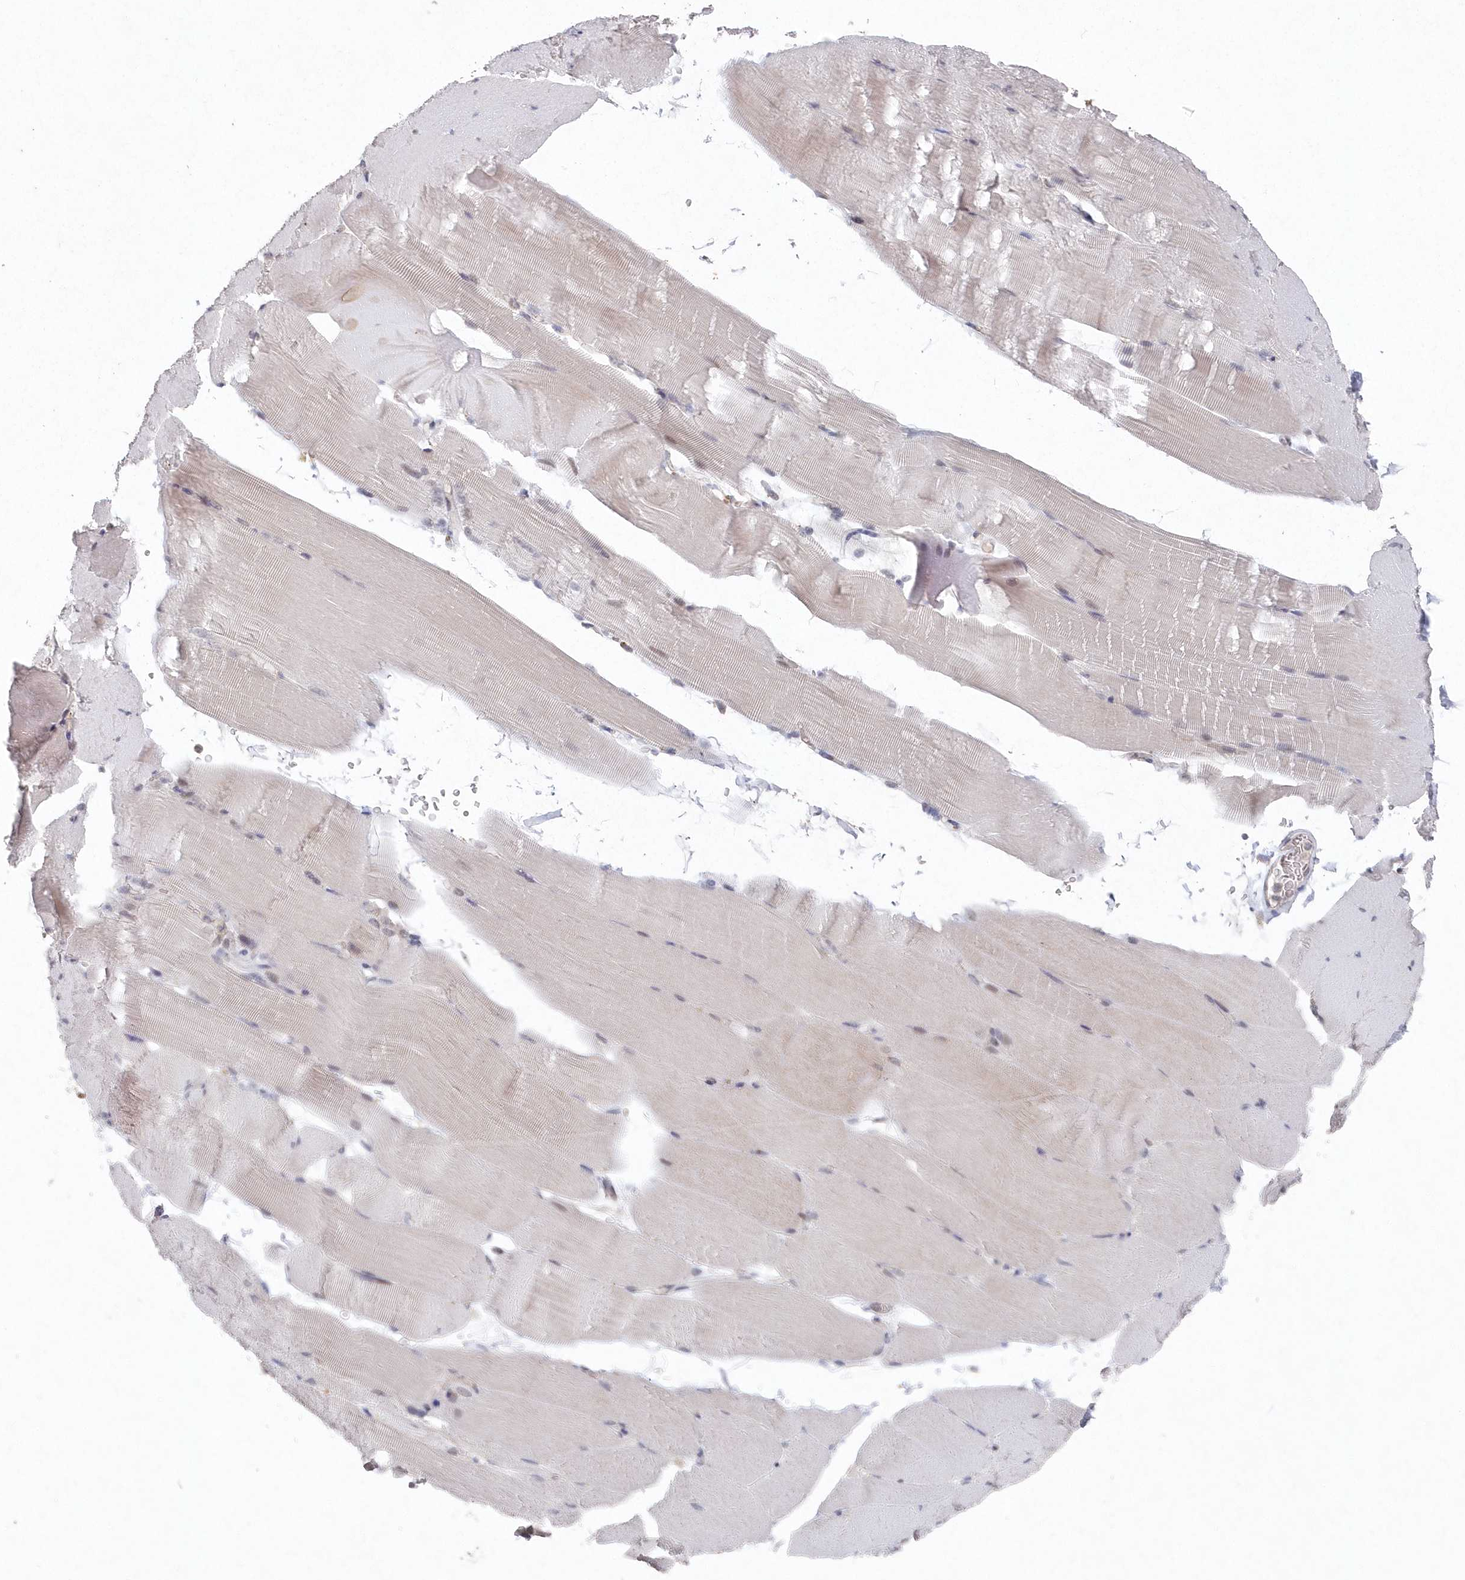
{"staining": {"intensity": "negative", "quantity": "none", "location": "none"}, "tissue": "skeletal muscle", "cell_type": "Myocytes", "image_type": "normal", "snomed": [{"axis": "morphology", "description": "Normal tissue, NOS"}, {"axis": "topography", "description": "Skeletal muscle"}, {"axis": "topography", "description": "Parathyroid gland"}], "caption": "Immunohistochemical staining of benign human skeletal muscle shows no significant positivity in myocytes. (DAB (3,3'-diaminobenzidine) immunohistochemistry (IHC) with hematoxylin counter stain).", "gene": "VSIG2", "patient": {"sex": "female", "age": 37}}